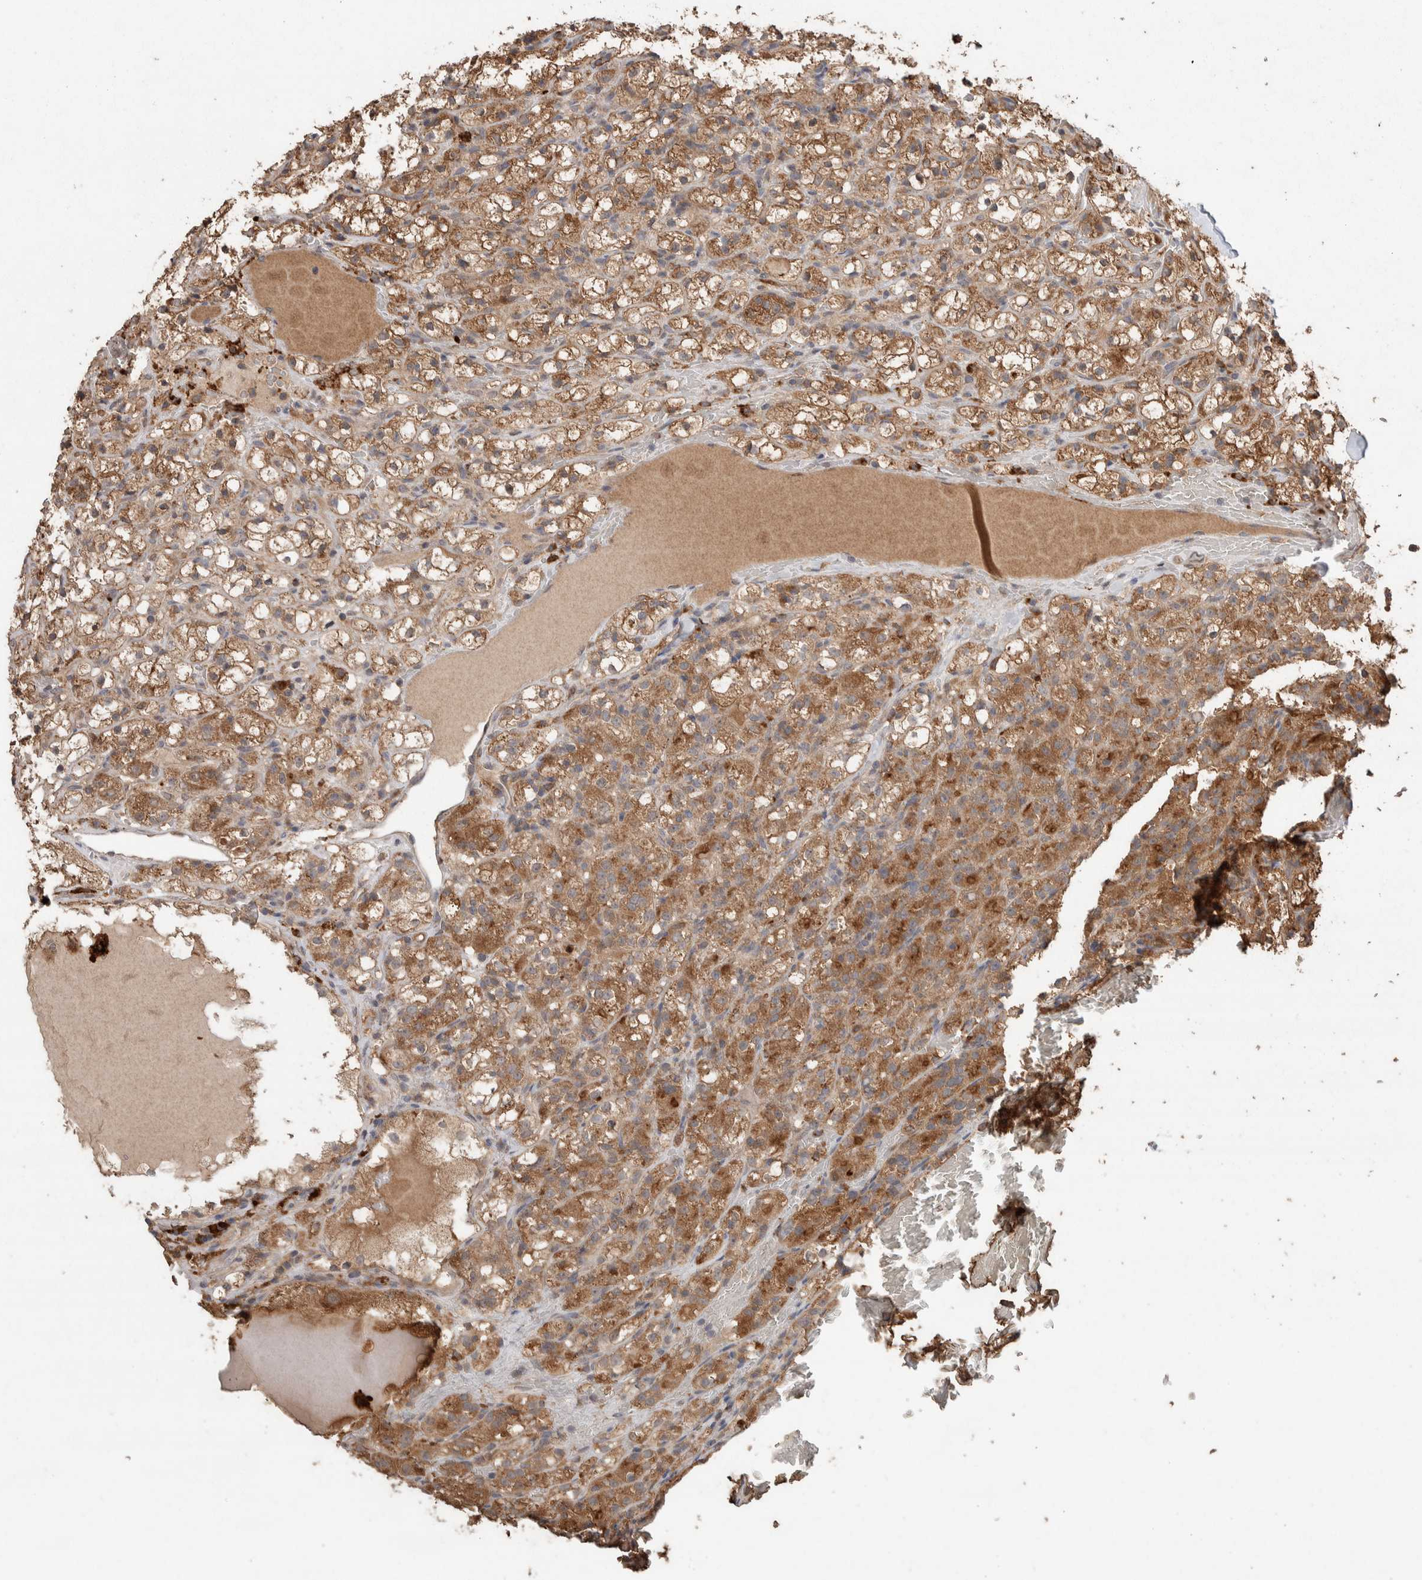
{"staining": {"intensity": "moderate", "quantity": ">75%", "location": "cytoplasmic/membranous"}, "tissue": "renal cancer", "cell_type": "Tumor cells", "image_type": "cancer", "snomed": [{"axis": "morphology", "description": "Adenocarcinoma, NOS"}, {"axis": "topography", "description": "Kidney"}], "caption": "DAB (3,3'-diaminobenzidine) immunohistochemical staining of renal adenocarcinoma reveals moderate cytoplasmic/membranous protein expression in about >75% of tumor cells. (brown staining indicates protein expression, while blue staining denotes nuclei).", "gene": "KCNJ5", "patient": {"sex": "male", "age": 61}}